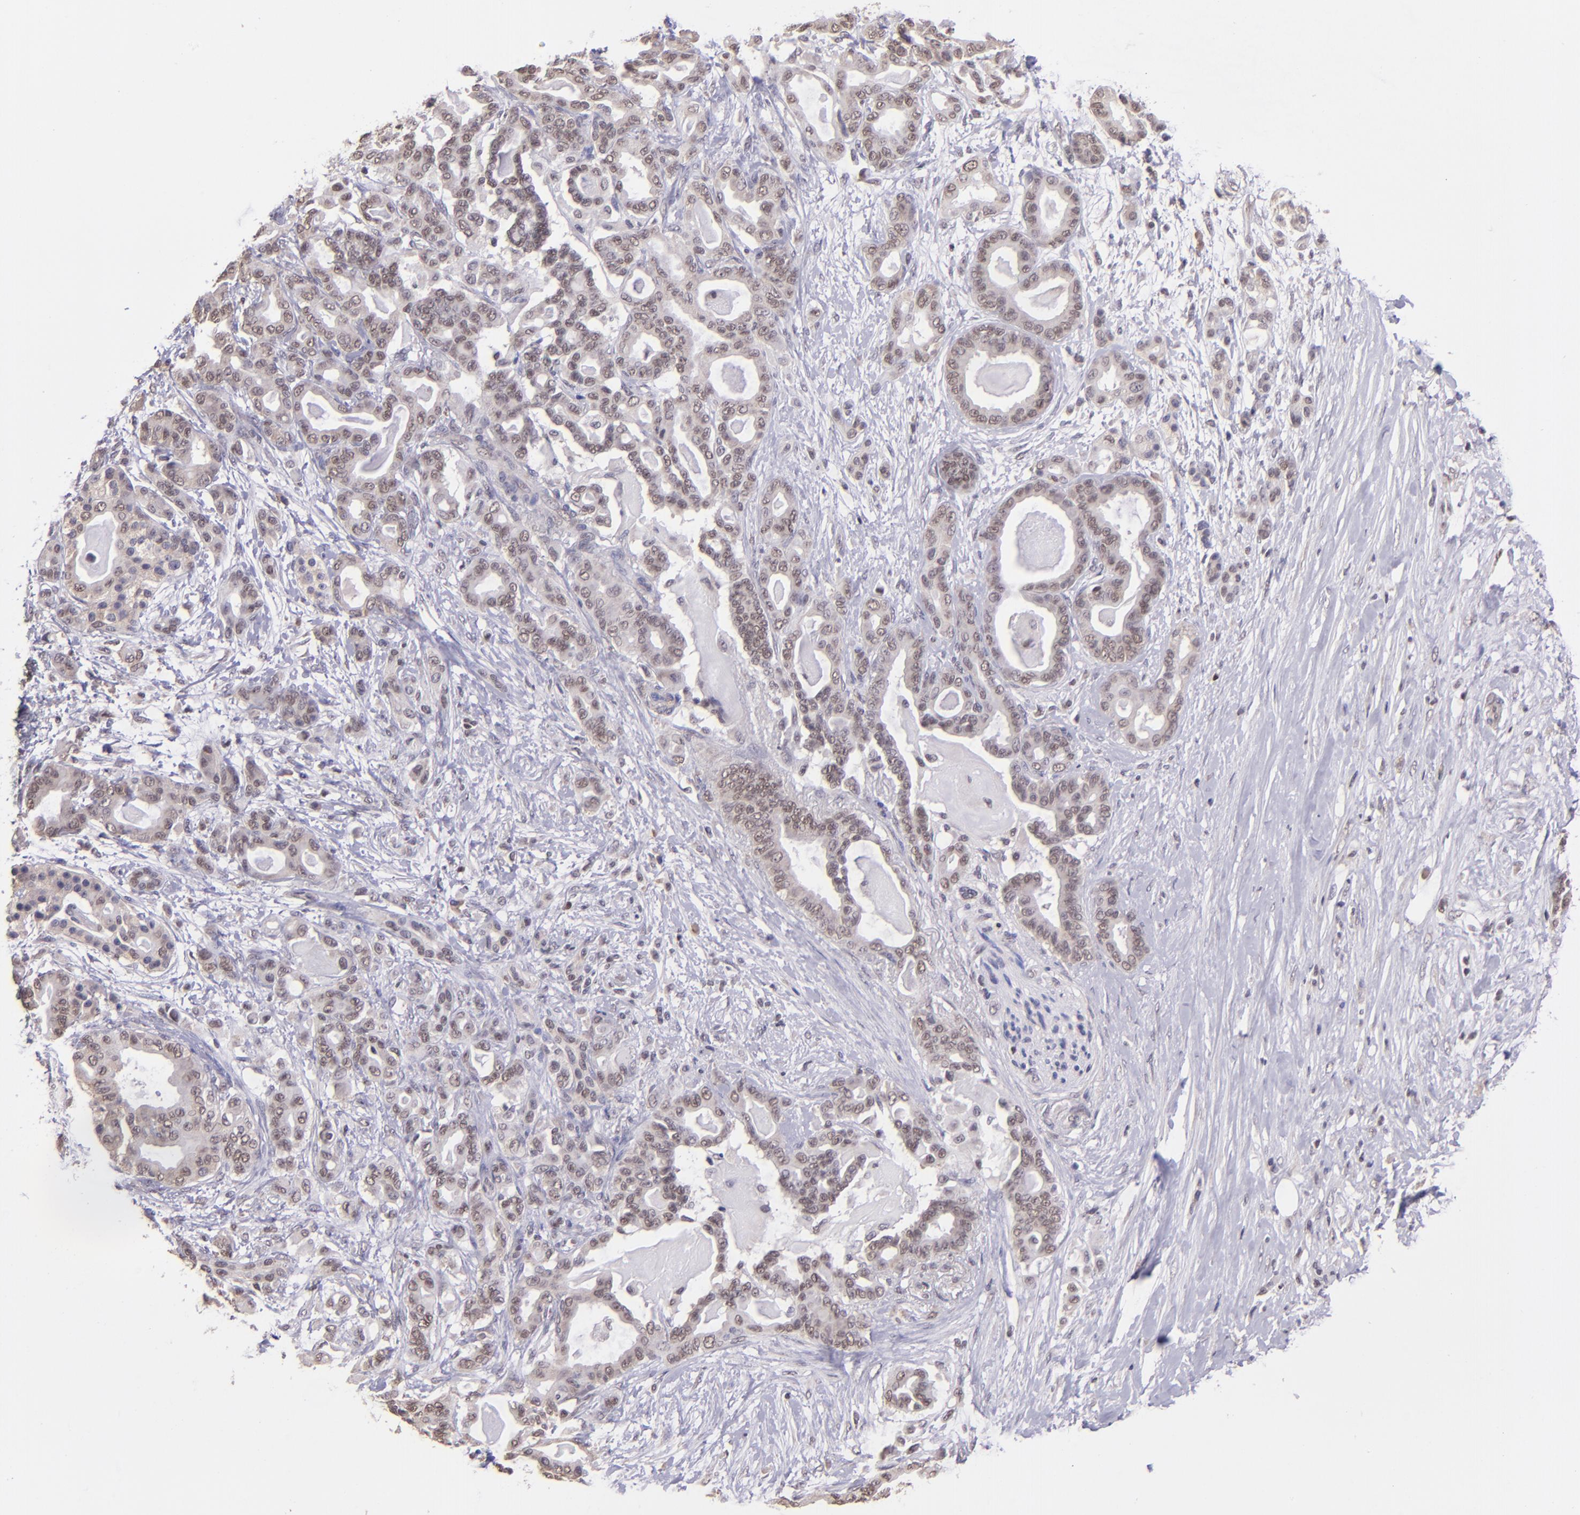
{"staining": {"intensity": "weak", "quantity": "25%-75%", "location": "nuclear"}, "tissue": "pancreatic cancer", "cell_type": "Tumor cells", "image_type": "cancer", "snomed": [{"axis": "morphology", "description": "Adenocarcinoma, NOS"}, {"axis": "topography", "description": "Pancreas"}], "caption": "A micrograph of human pancreatic cancer (adenocarcinoma) stained for a protein demonstrates weak nuclear brown staining in tumor cells. The staining is performed using DAB (3,3'-diaminobenzidine) brown chromogen to label protein expression. The nuclei are counter-stained blue using hematoxylin.", "gene": "ELF1", "patient": {"sex": "male", "age": 63}}